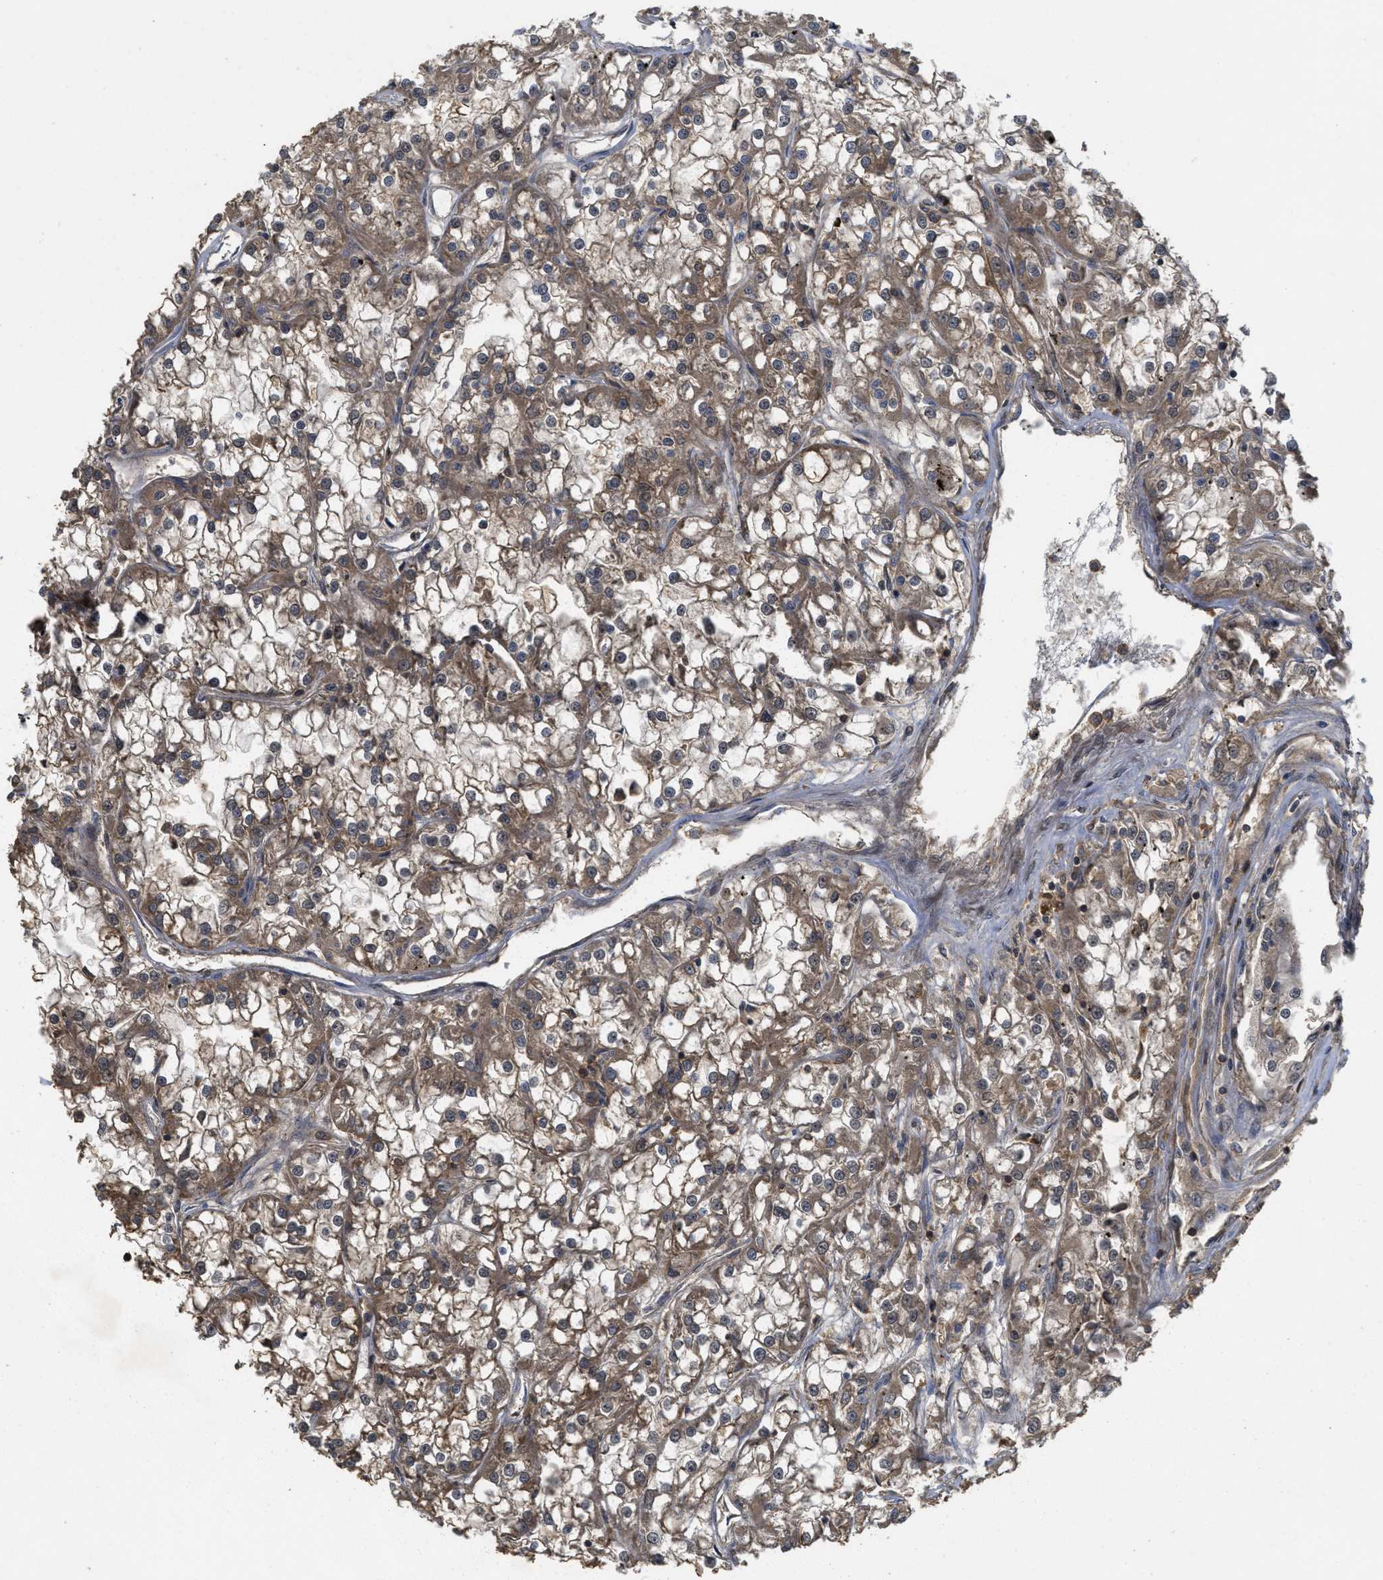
{"staining": {"intensity": "weak", "quantity": ">75%", "location": "cytoplasmic/membranous"}, "tissue": "renal cancer", "cell_type": "Tumor cells", "image_type": "cancer", "snomed": [{"axis": "morphology", "description": "Adenocarcinoma, NOS"}, {"axis": "topography", "description": "Kidney"}], "caption": "Protein expression analysis of human renal adenocarcinoma reveals weak cytoplasmic/membranous staining in approximately >75% of tumor cells.", "gene": "CBR3", "patient": {"sex": "female", "age": 52}}